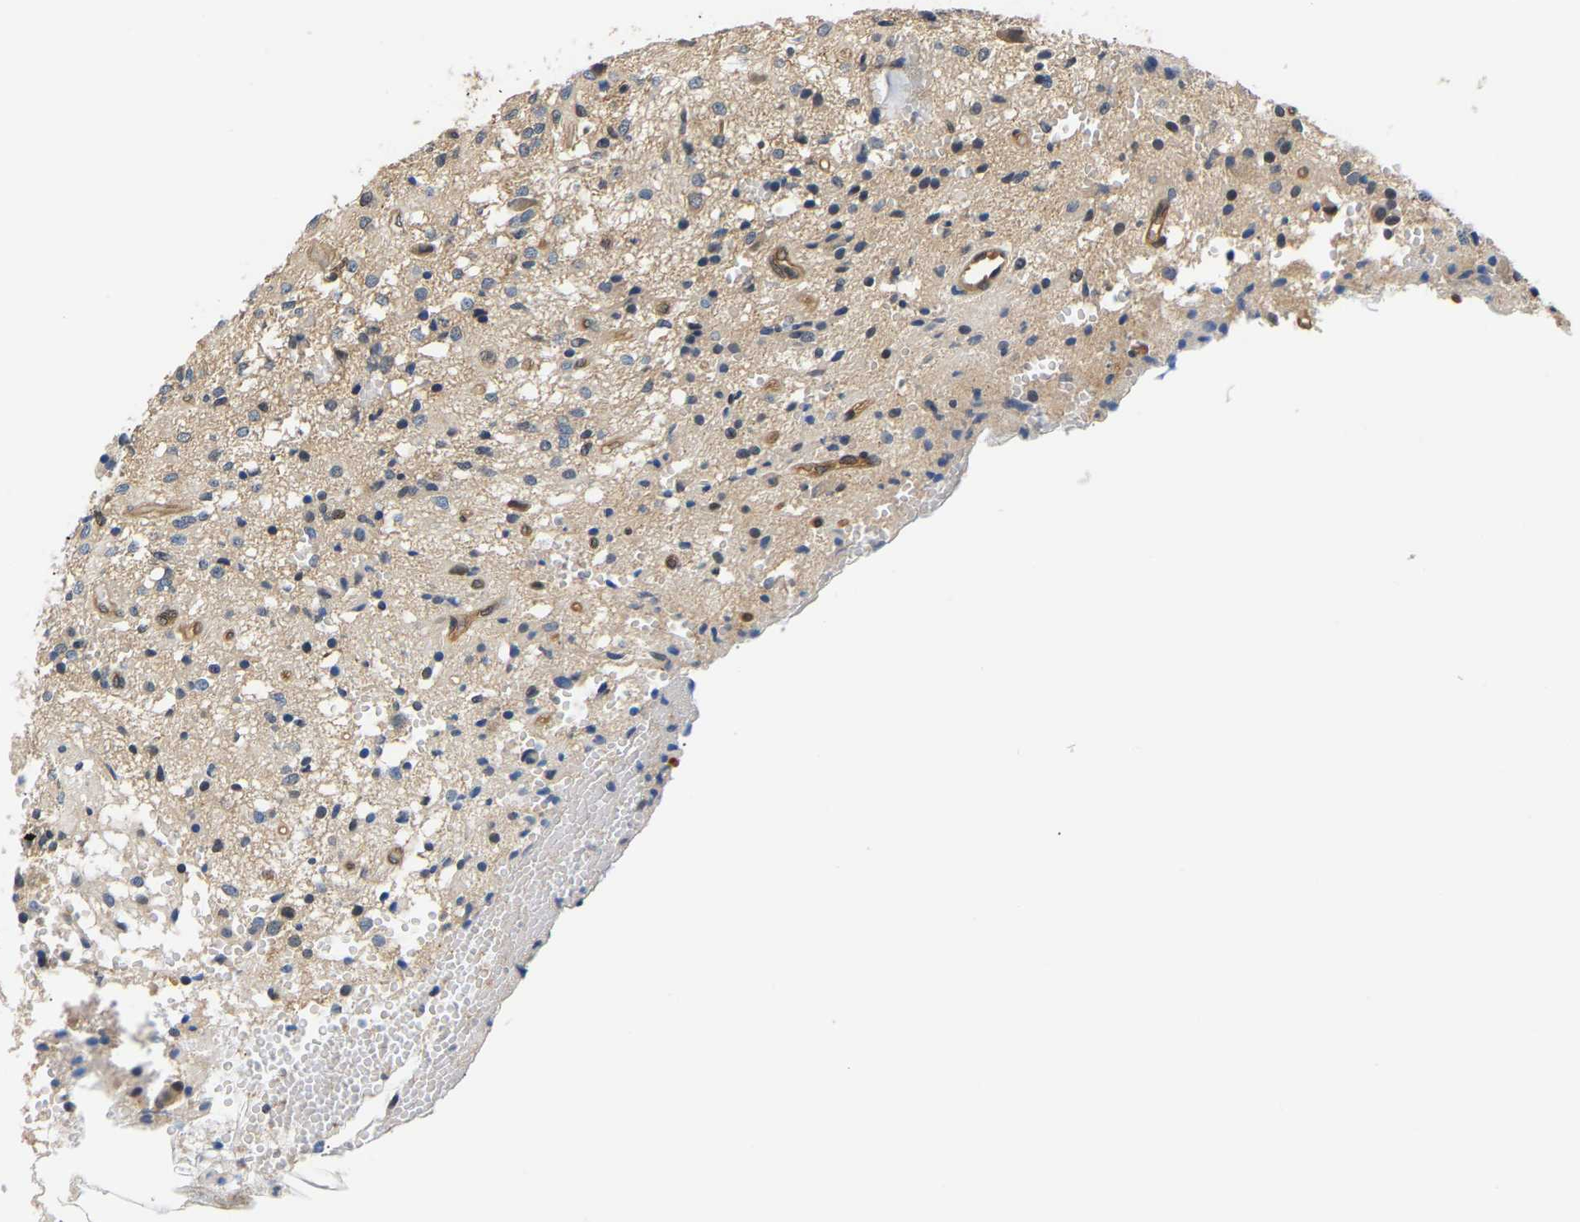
{"staining": {"intensity": "weak", "quantity": "25%-75%", "location": "cytoplasmic/membranous,nuclear"}, "tissue": "glioma", "cell_type": "Tumor cells", "image_type": "cancer", "snomed": [{"axis": "morphology", "description": "Glioma, malignant, High grade"}, {"axis": "topography", "description": "Brain"}], "caption": "Protein expression by immunohistochemistry shows weak cytoplasmic/membranous and nuclear expression in approximately 25%-75% of tumor cells in glioma.", "gene": "ARHGEF12", "patient": {"sex": "female", "age": 59}}